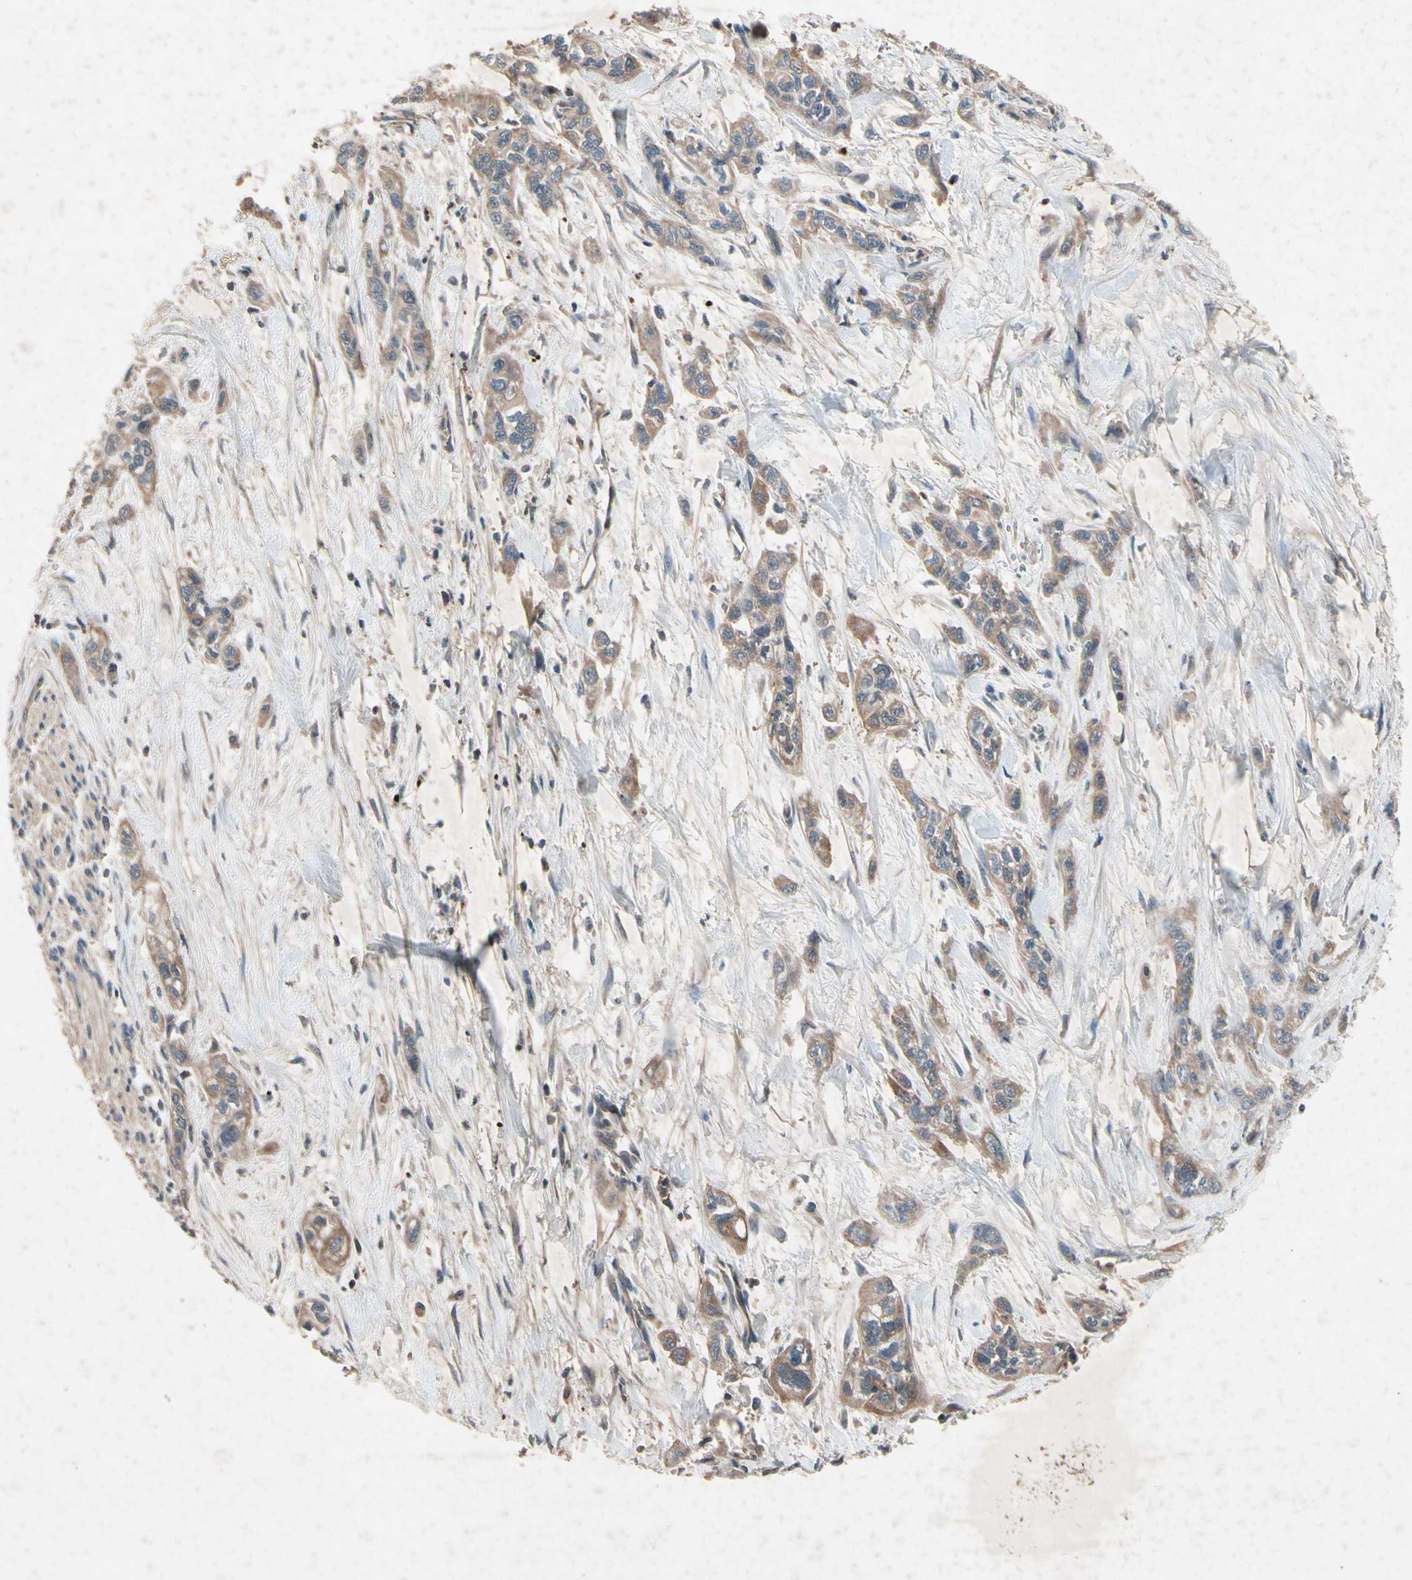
{"staining": {"intensity": "weak", "quantity": ">75%", "location": "cytoplasmic/membranous"}, "tissue": "pancreatic cancer", "cell_type": "Tumor cells", "image_type": "cancer", "snomed": [{"axis": "morphology", "description": "Adenocarcinoma, NOS"}, {"axis": "topography", "description": "Pancreas"}], "caption": "The micrograph displays immunohistochemical staining of pancreatic adenocarcinoma. There is weak cytoplasmic/membranous positivity is seen in about >75% of tumor cells. (IHC, brightfield microscopy, high magnification).", "gene": "IL1RL1", "patient": {"sex": "male", "age": 74}}